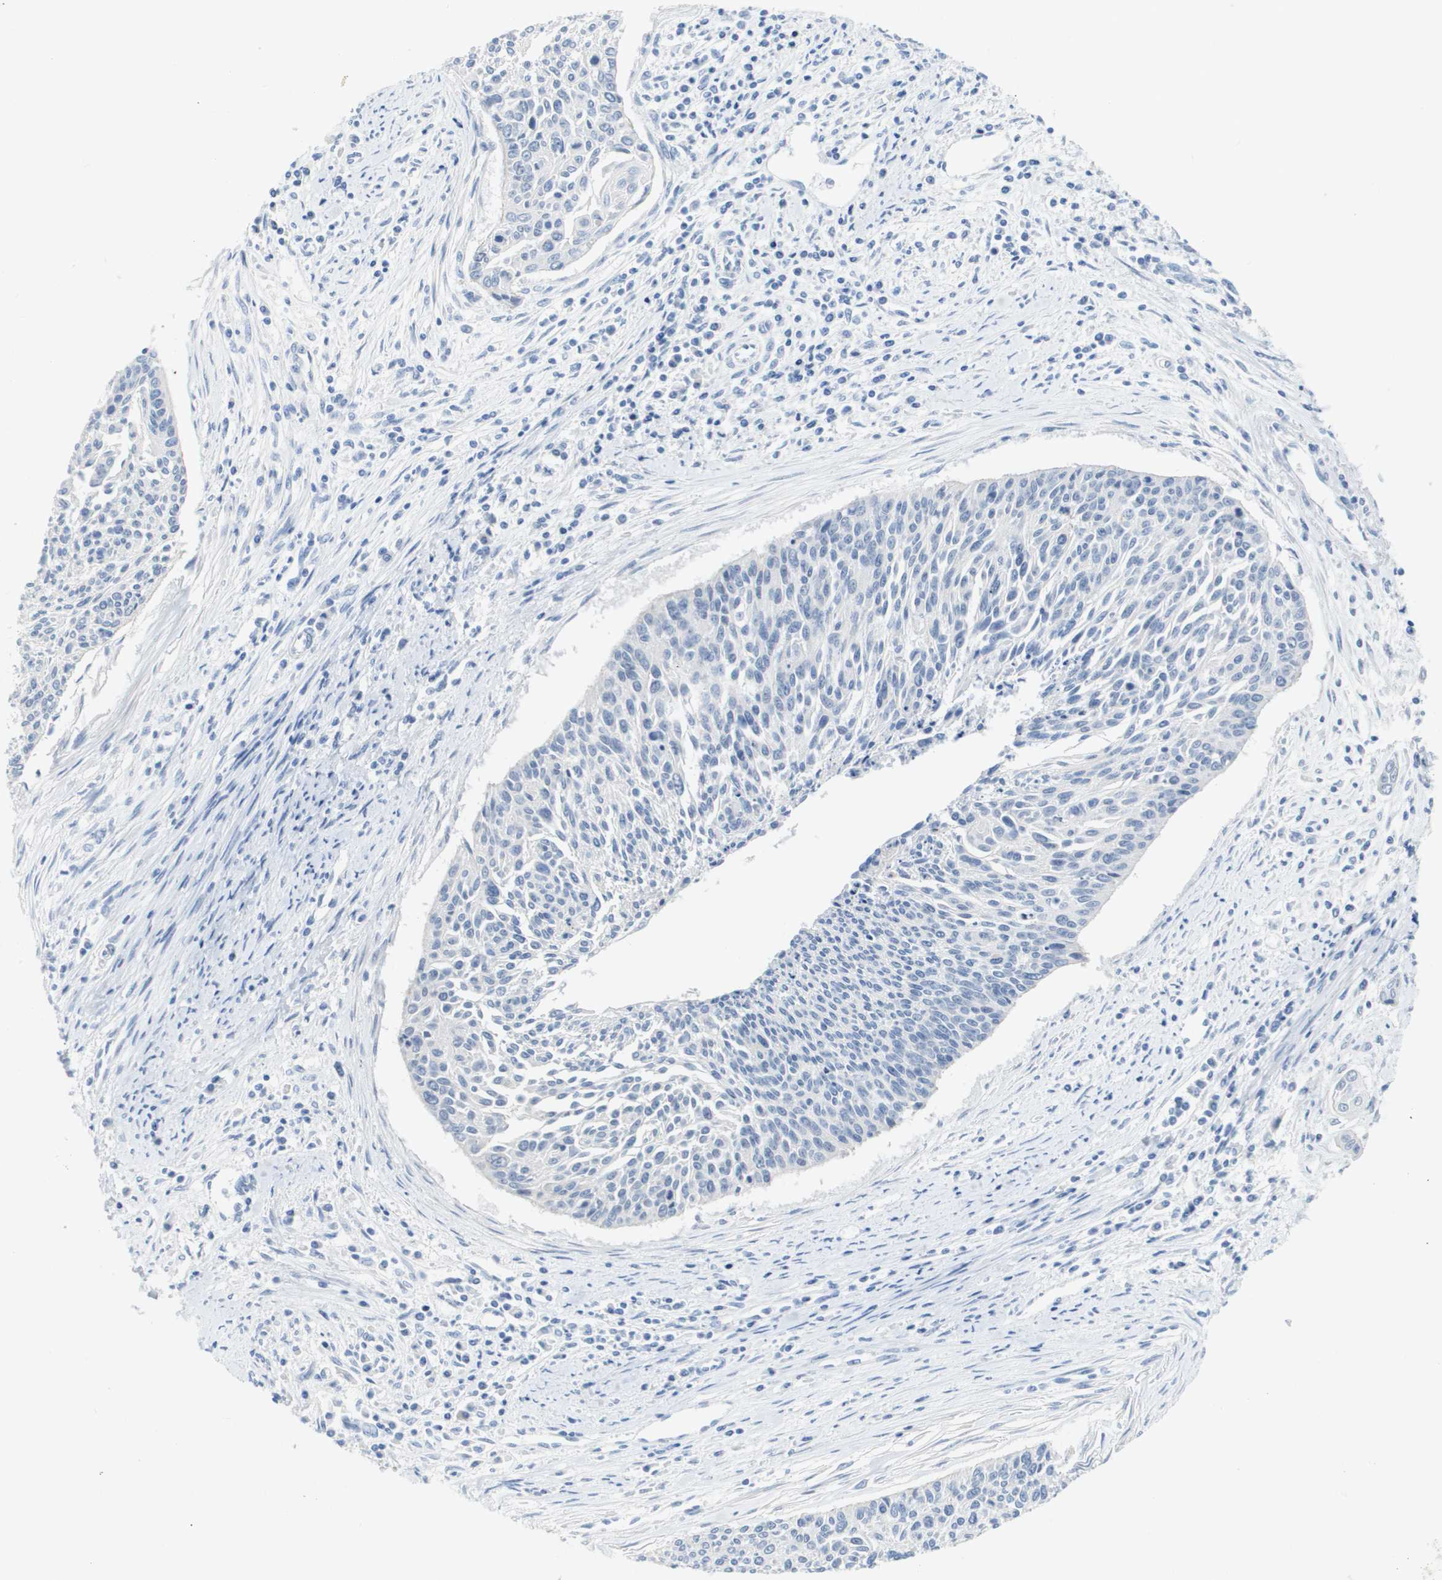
{"staining": {"intensity": "negative", "quantity": "none", "location": "none"}, "tissue": "cervical cancer", "cell_type": "Tumor cells", "image_type": "cancer", "snomed": [{"axis": "morphology", "description": "Squamous cell carcinoma, NOS"}, {"axis": "topography", "description": "Cervix"}], "caption": "The histopathology image shows no staining of tumor cells in squamous cell carcinoma (cervical).", "gene": "PDE4A", "patient": {"sex": "female", "age": 55}}